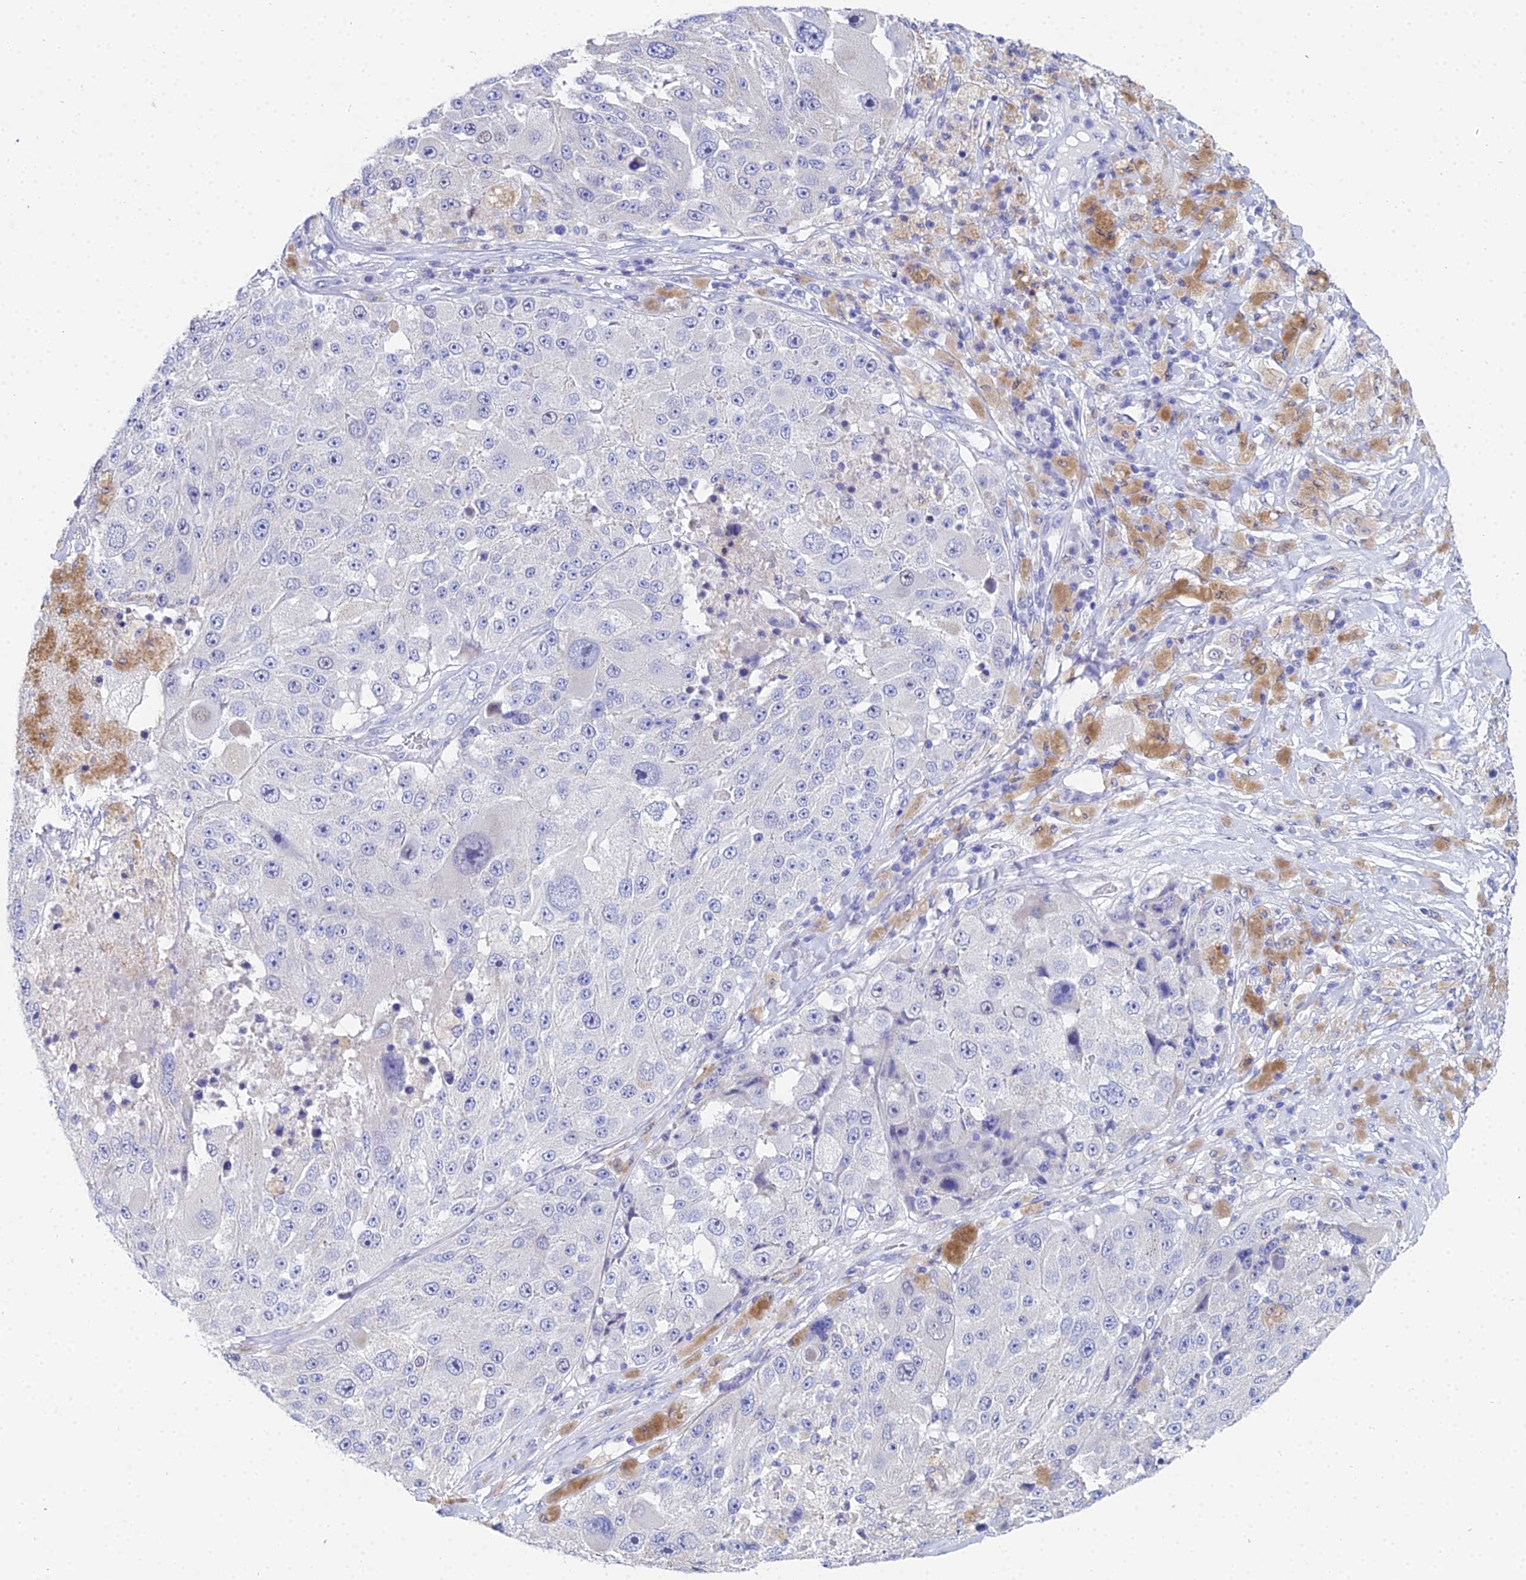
{"staining": {"intensity": "negative", "quantity": "none", "location": "none"}, "tissue": "melanoma", "cell_type": "Tumor cells", "image_type": "cancer", "snomed": [{"axis": "morphology", "description": "Malignant melanoma, Metastatic site"}, {"axis": "topography", "description": "Lymph node"}], "caption": "IHC image of human malignant melanoma (metastatic site) stained for a protein (brown), which demonstrates no staining in tumor cells.", "gene": "OCM", "patient": {"sex": "male", "age": 62}}